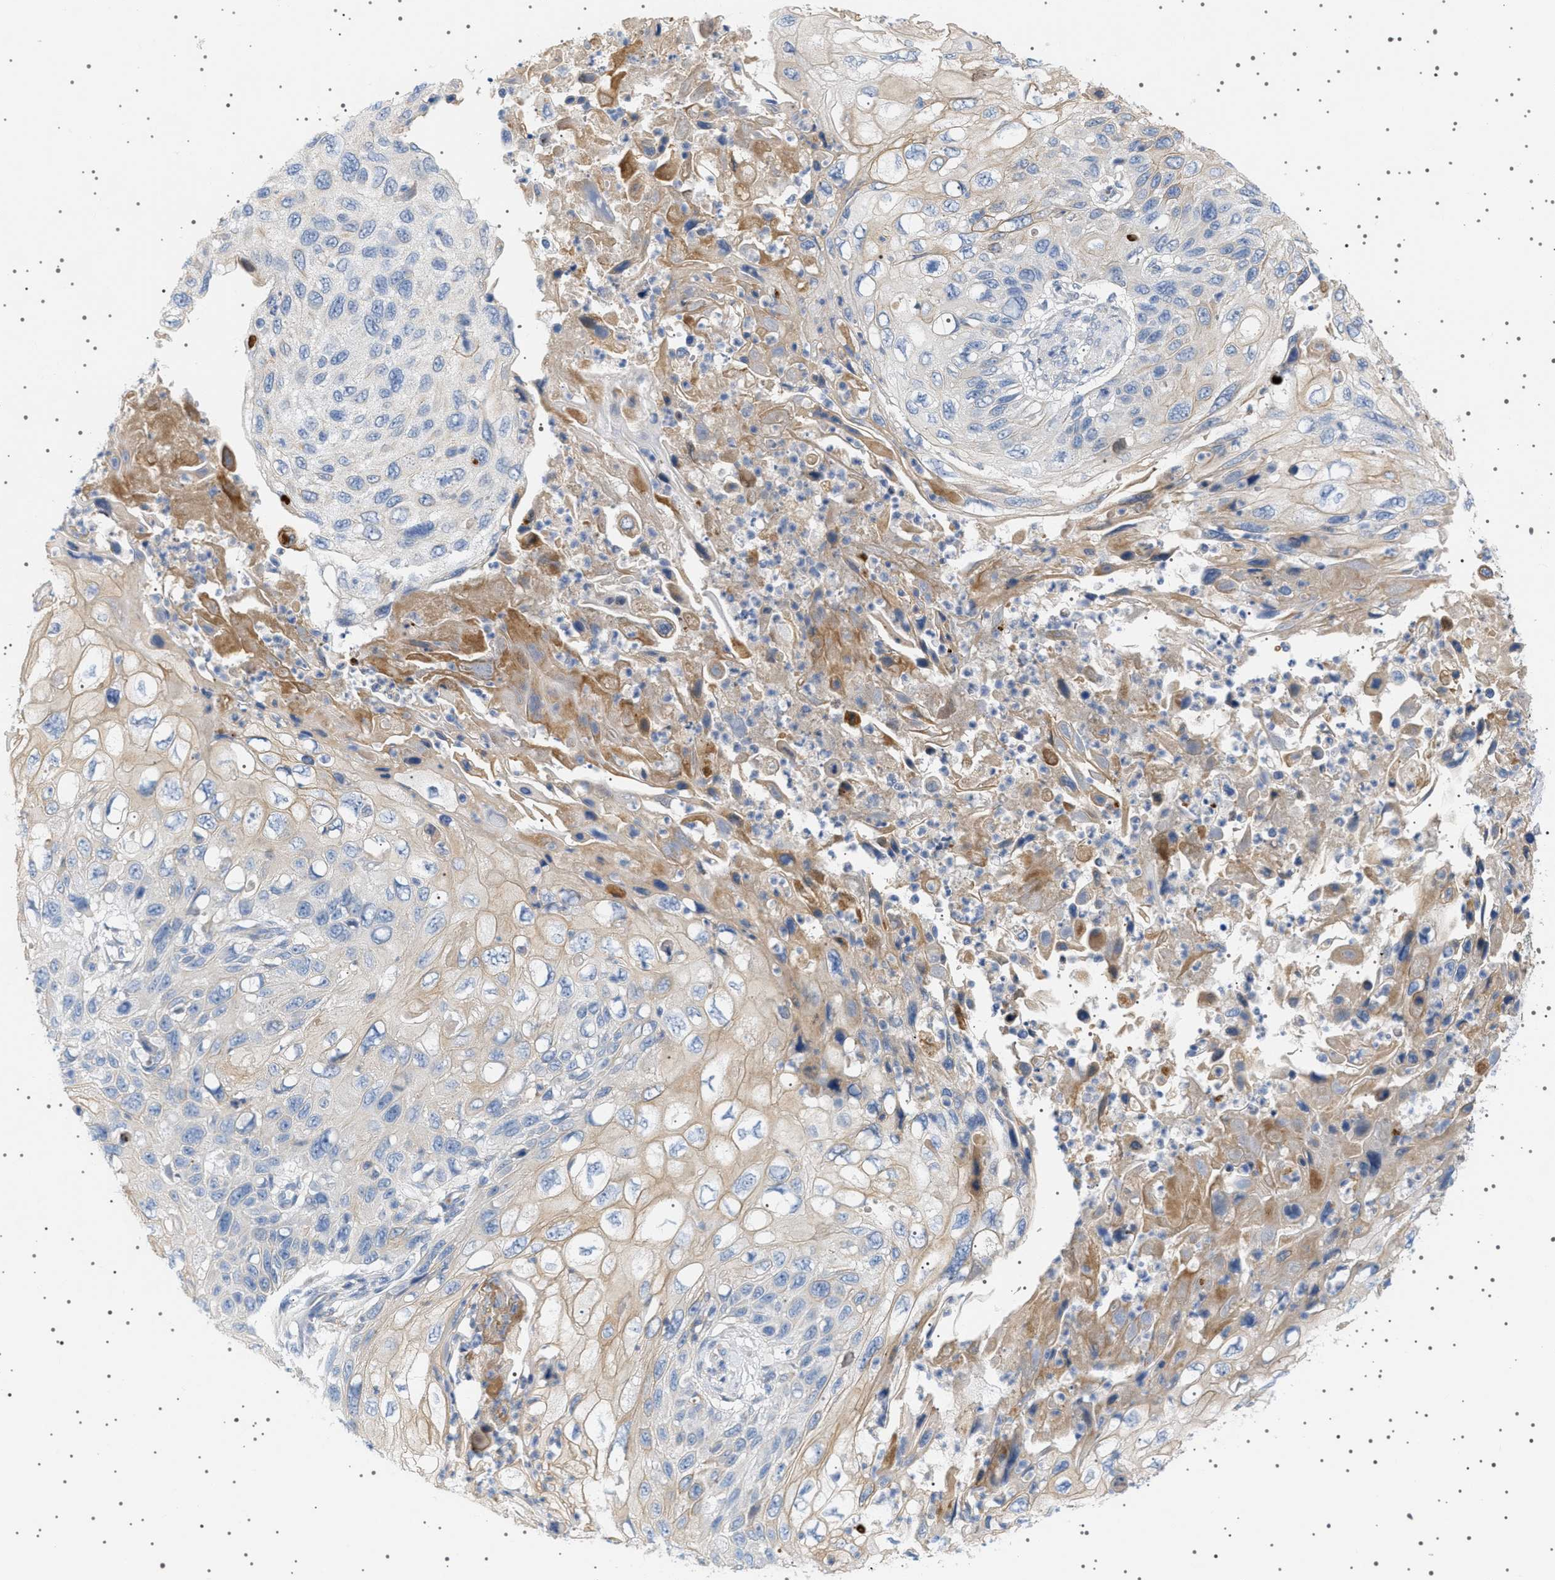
{"staining": {"intensity": "moderate", "quantity": "<25%", "location": "cytoplasmic/membranous"}, "tissue": "cervical cancer", "cell_type": "Tumor cells", "image_type": "cancer", "snomed": [{"axis": "morphology", "description": "Squamous cell carcinoma, NOS"}, {"axis": "topography", "description": "Cervix"}], "caption": "IHC image of human squamous cell carcinoma (cervical) stained for a protein (brown), which demonstrates low levels of moderate cytoplasmic/membranous expression in about <25% of tumor cells.", "gene": "ADCY10", "patient": {"sex": "female", "age": 70}}